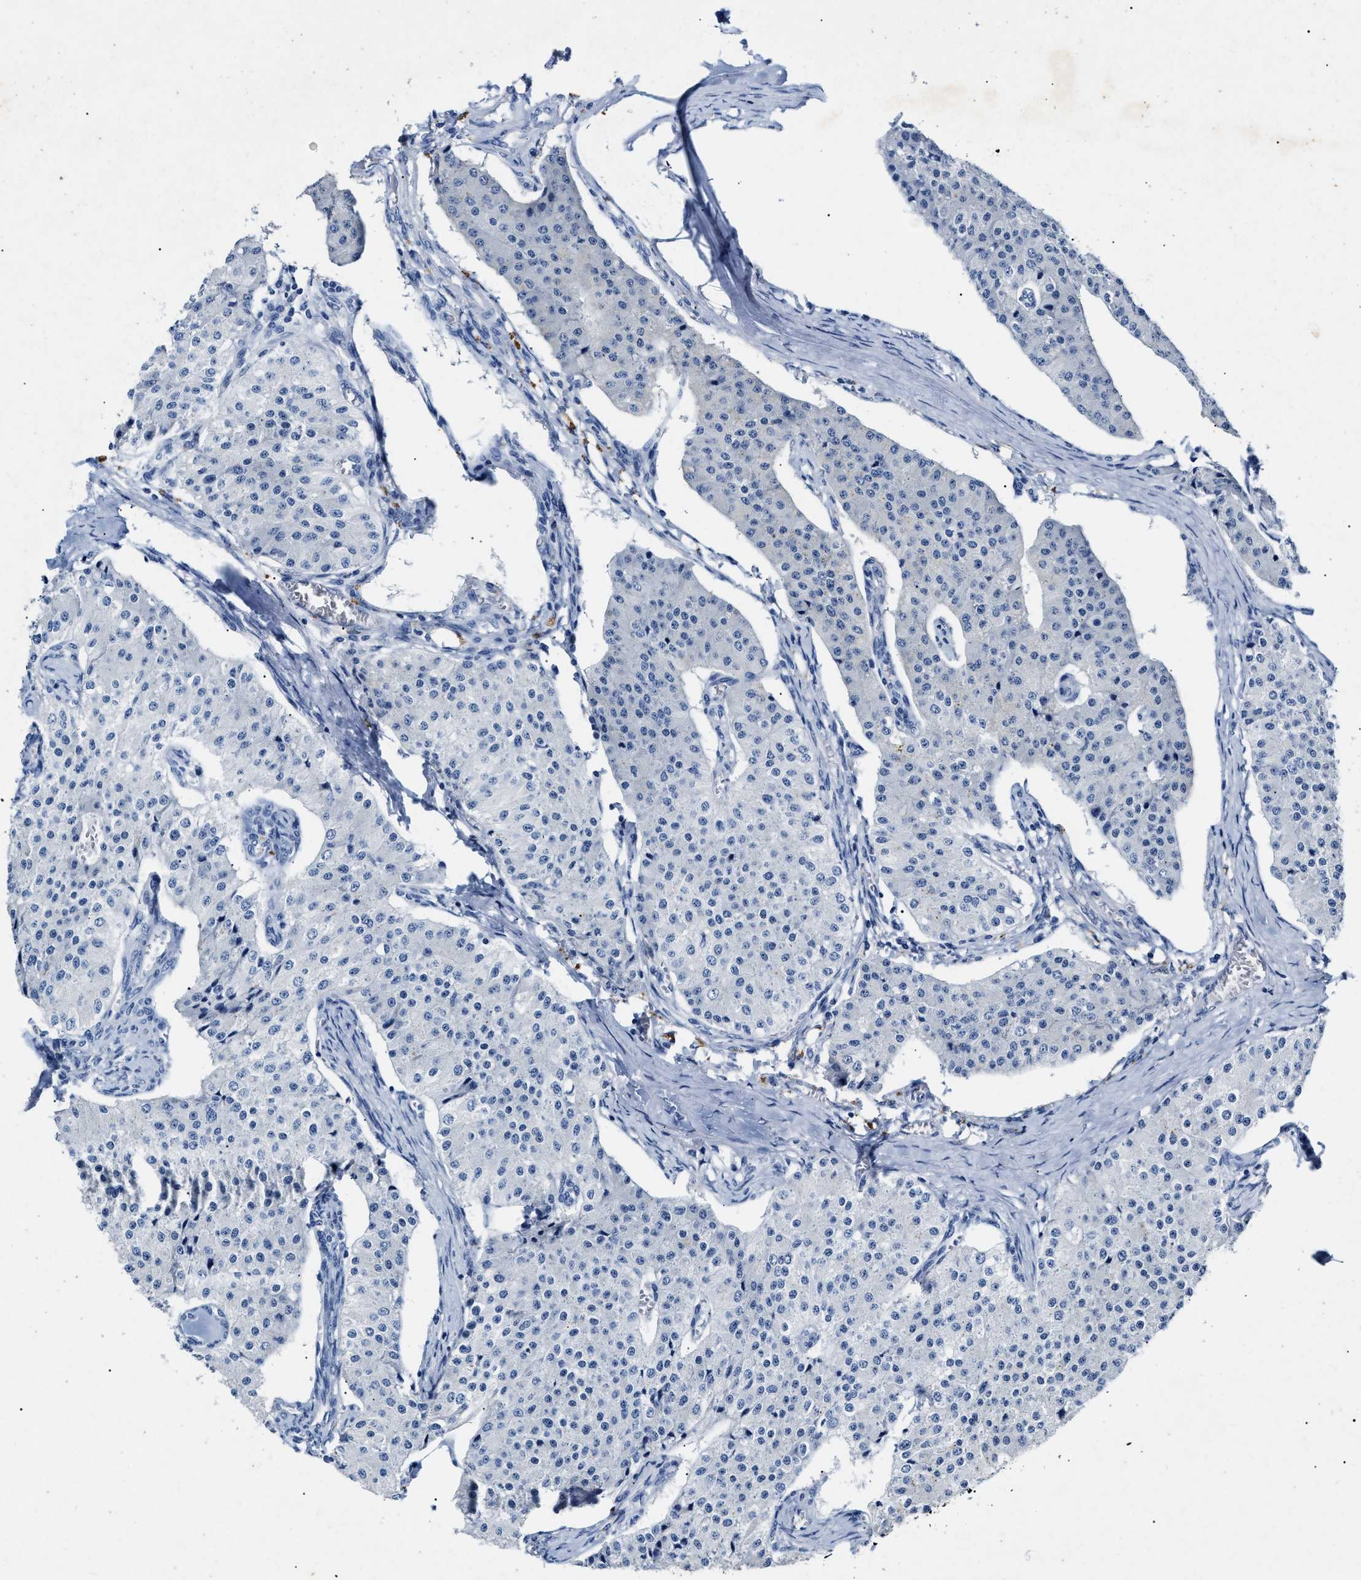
{"staining": {"intensity": "negative", "quantity": "none", "location": "none"}, "tissue": "carcinoid", "cell_type": "Tumor cells", "image_type": "cancer", "snomed": [{"axis": "morphology", "description": "Carcinoid, malignant, NOS"}, {"axis": "topography", "description": "Colon"}], "caption": "An immunohistochemistry (IHC) histopathology image of carcinoid is shown. There is no staining in tumor cells of carcinoid. (DAB immunohistochemistry visualized using brightfield microscopy, high magnification).", "gene": "LRRC8E", "patient": {"sex": "female", "age": 52}}